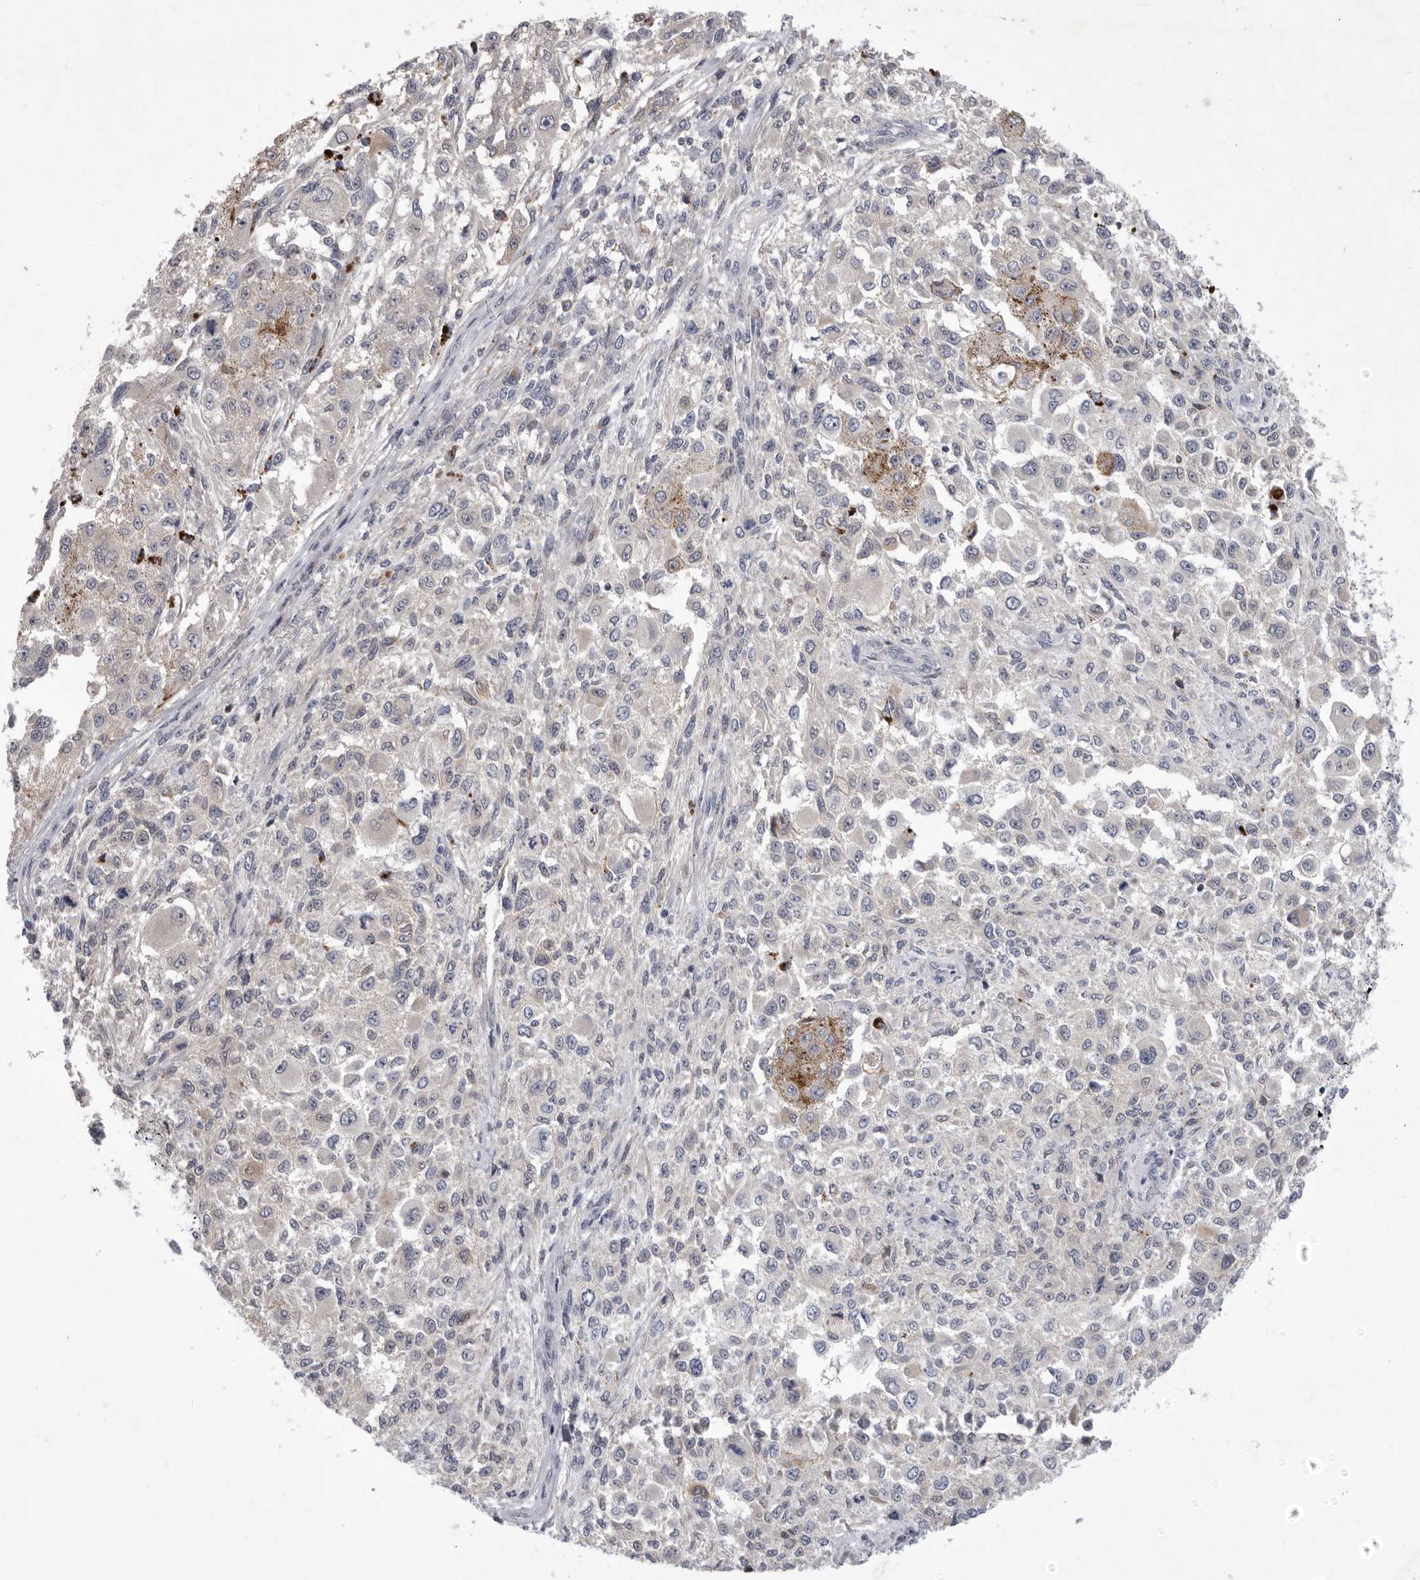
{"staining": {"intensity": "negative", "quantity": "none", "location": "none"}, "tissue": "melanoma", "cell_type": "Tumor cells", "image_type": "cancer", "snomed": [{"axis": "morphology", "description": "Necrosis, NOS"}, {"axis": "morphology", "description": "Malignant melanoma, NOS"}, {"axis": "topography", "description": "Skin"}], "caption": "A high-resolution photomicrograph shows IHC staining of malignant melanoma, which displays no significant positivity in tumor cells. The staining is performed using DAB brown chromogen with nuclei counter-stained in using hematoxylin.", "gene": "SIGLEC10", "patient": {"sex": "female", "age": 87}}